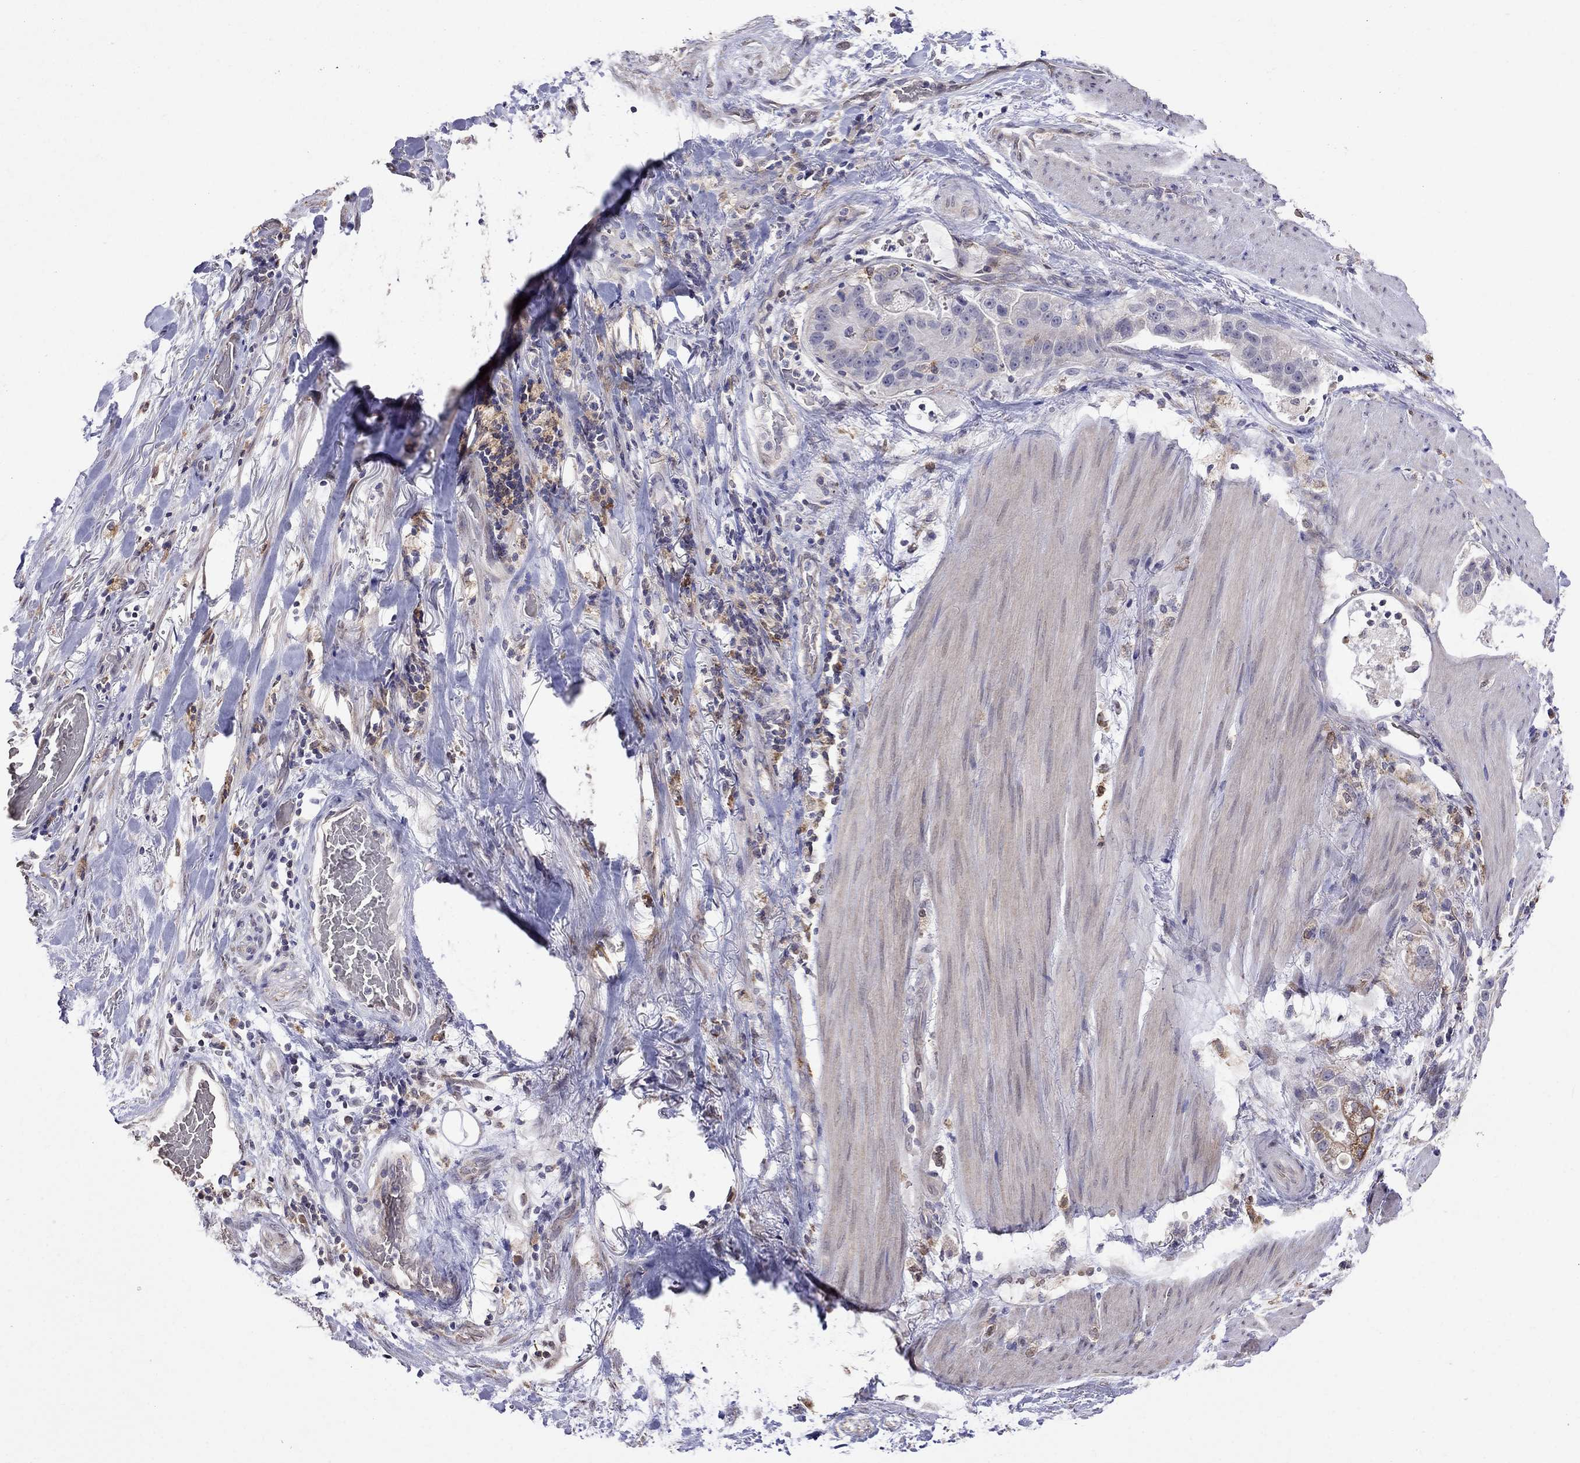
{"staining": {"intensity": "moderate", "quantity": "<25%", "location": "cytoplasmic/membranous"}, "tissue": "stomach cancer", "cell_type": "Tumor cells", "image_type": "cancer", "snomed": [{"axis": "morphology", "description": "Adenocarcinoma, NOS"}, {"axis": "topography", "description": "Stomach"}], "caption": "Immunohistochemical staining of stomach cancer (adenocarcinoma) reveals low levels of moderate cytoplasmic/membranous positivity in approximately <25% of tumor cells.", "gene": "ADAM28", "patient": {"sex": "male", "age": 59}}